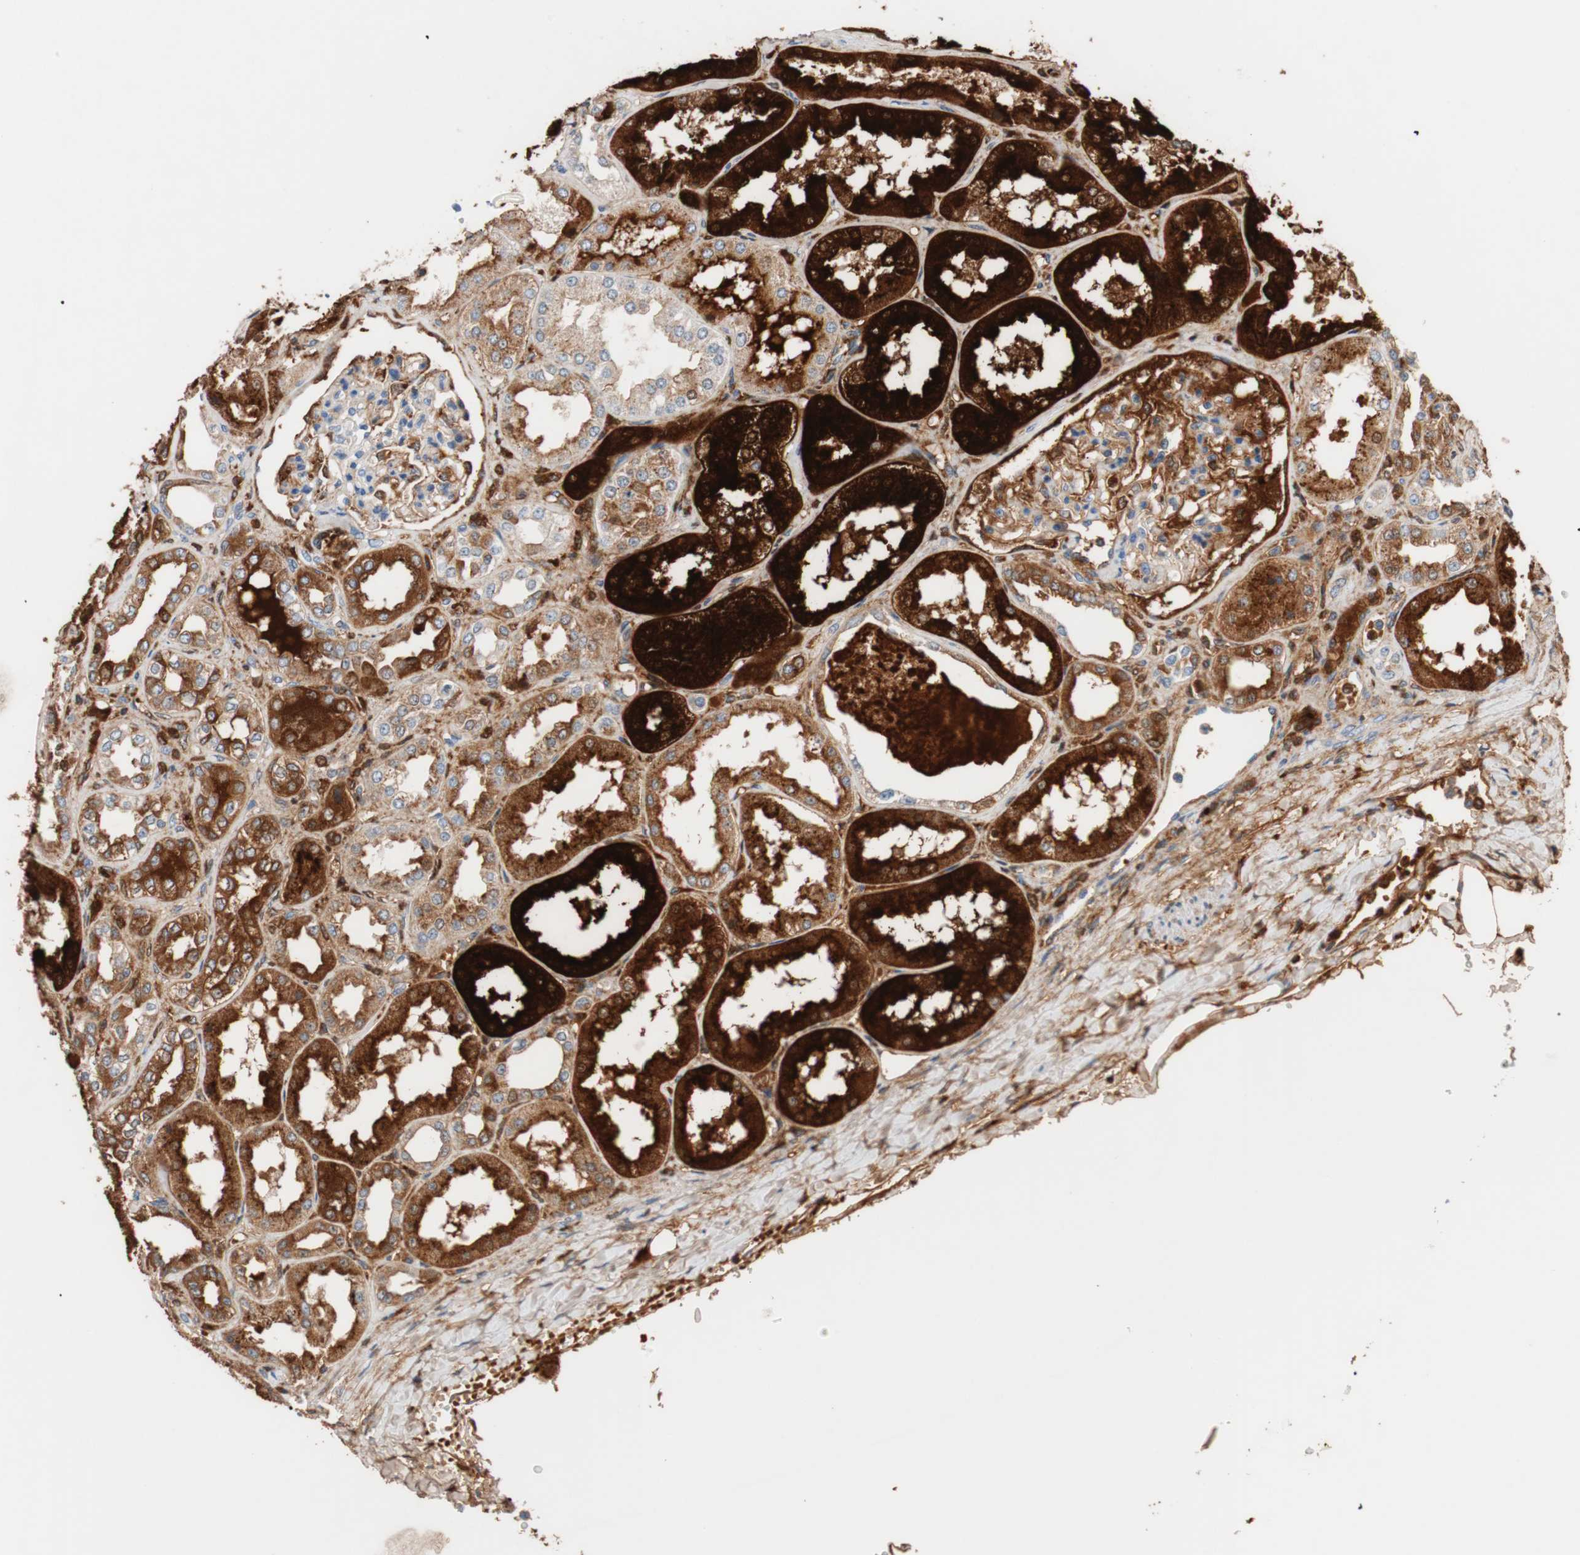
{"staining": {"intensity": "moderate", "quantity": ">75%", "location": "cytoplasmic/membranous"}, "tissue": "kidney", "cell_type": "Cells in glomeruli", "image_type": "normal", "snomed": [{"axis": "morphology", "description": "Normal tissue, NOS"}, {"axis": "topography", "description": "Kidney"}], "caption": "IHC (DAB) staining of unremarkable kidney displays moderate cytoplasmic/membranous protein positivity in approximately >75% of cells in glomeruli.", "gene": "RBP4", "patient": {"sex": "female", "age": 56}}